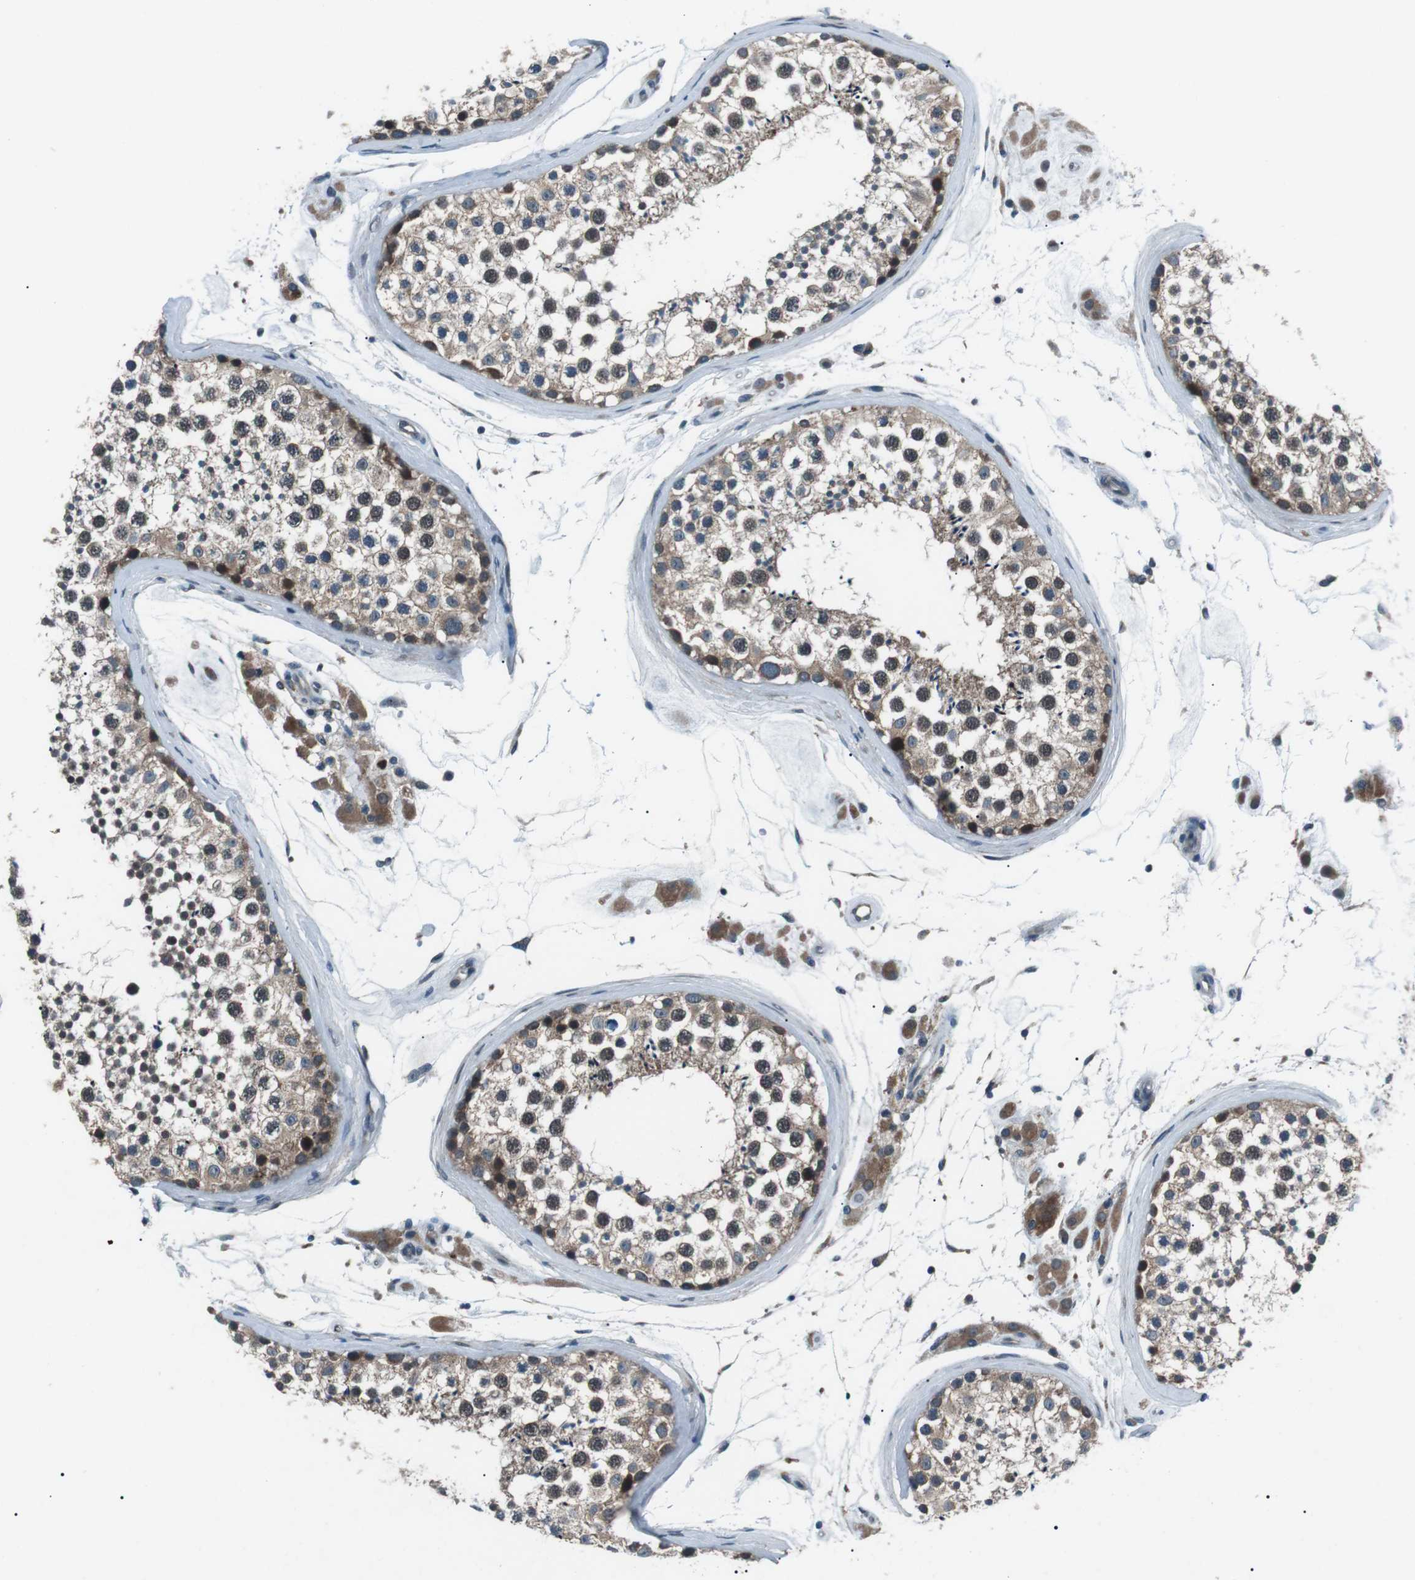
{"staining": {"intensity": "moderate", "quantity": ">75%", "location": "cytoplasmic/membranous"}, "tissue": "testis", "cell_type": "Cells in seminiferous ducts", "image_type": "normal", "snomed": [{"axis": "morphology", "description": "Normal tissue, NOS"}, {"axis": "topography", "description": "Testis"}], "caption": "A brown stain shows moderate cytoplasmic/membranous staining of a protein in cells in seminiferous ducts of normal testis.", "gene": "LRIG2", "patient": {"sex": "male", "age": 46}}